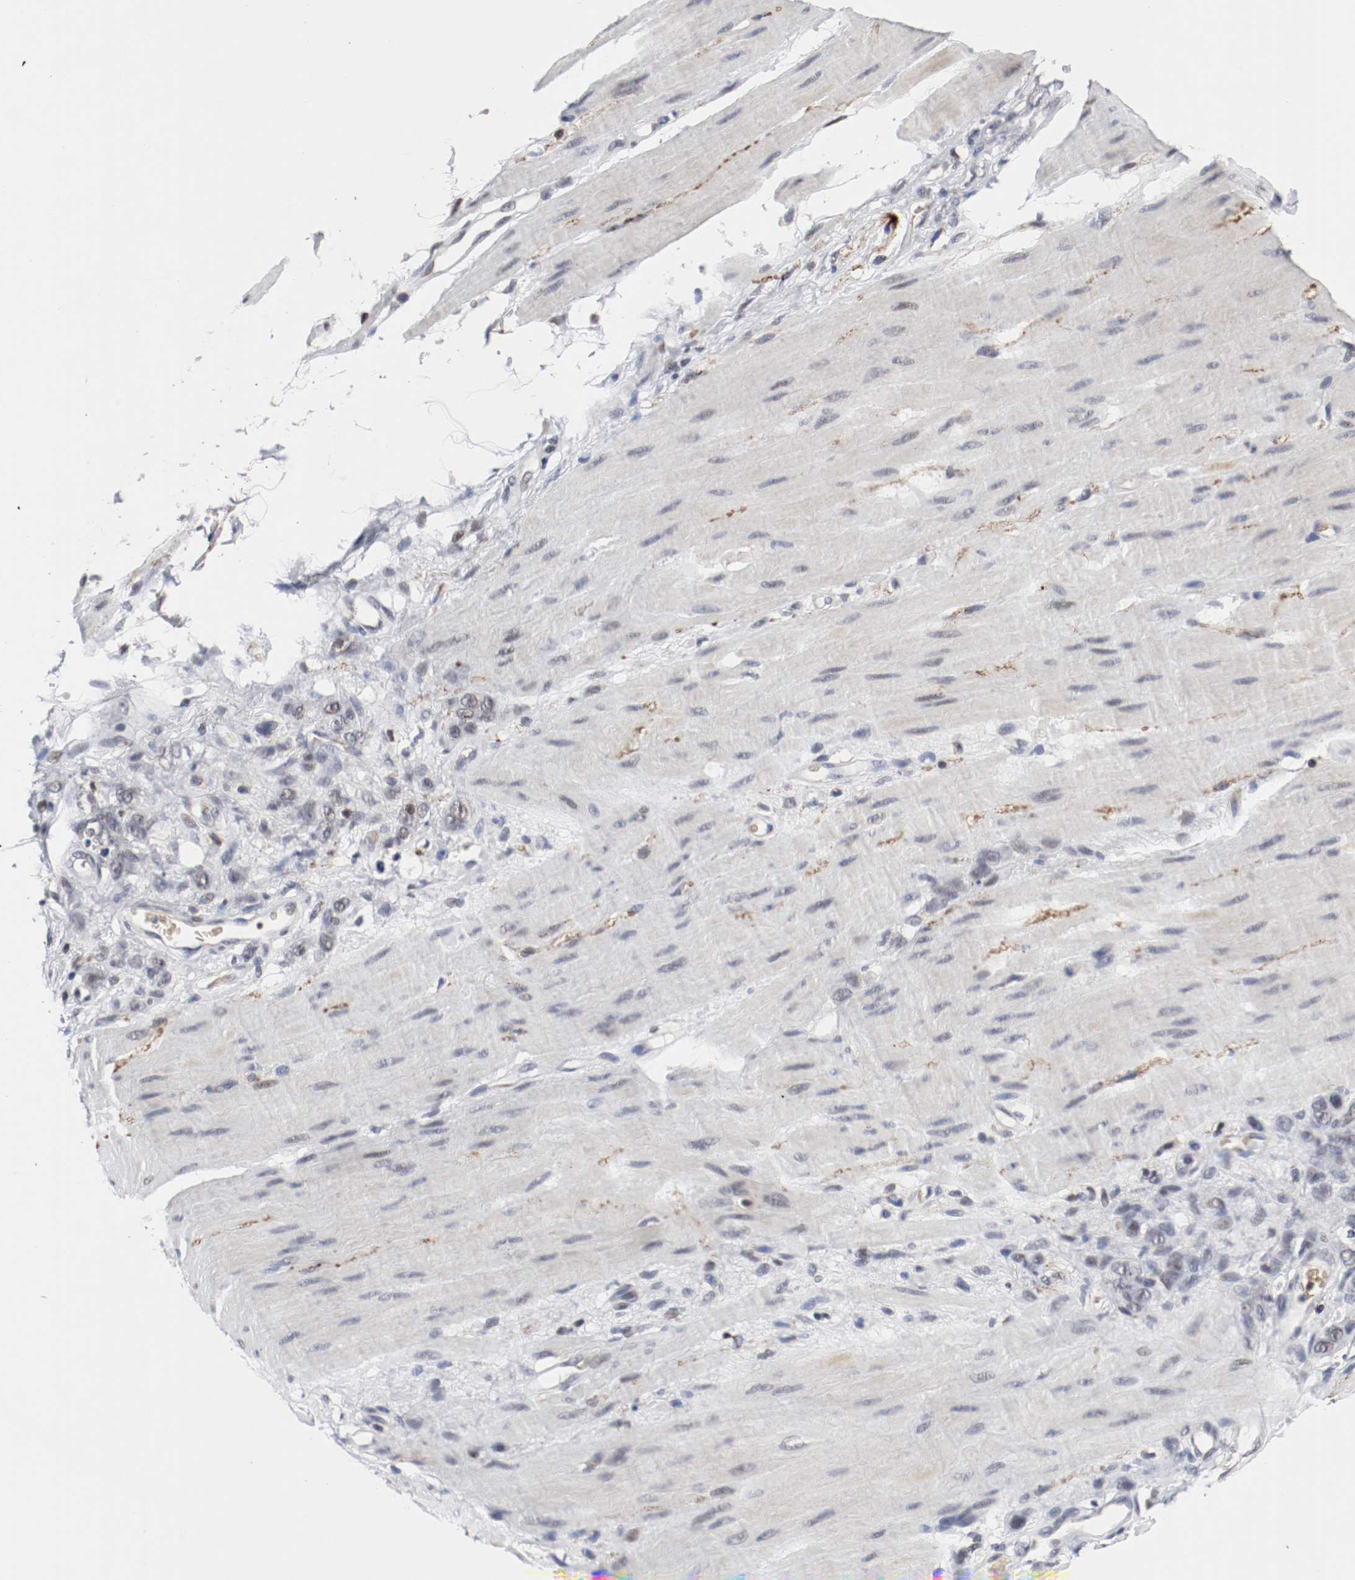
{"staining": {"intensity": "negative", "quantity": "none", "location": "none"}, "tissue": "stomach cancer", "cell_type": "Tumor cells", "image_type": "cancer", "snomed": [{"axis": "morphology", "description": "Adenocarcinoma, NOS"}, {"axis": "topography", "description": "Stomach"}], "caption": "Immunohistochemistry micrograph of neoplastic tissue: human stomach cancer (adenocarcinoma) stained with DAB shows no significant protein expression in tumor cells.", "gene": "JUND", "patient": {"sex": "male", "age": 82}}